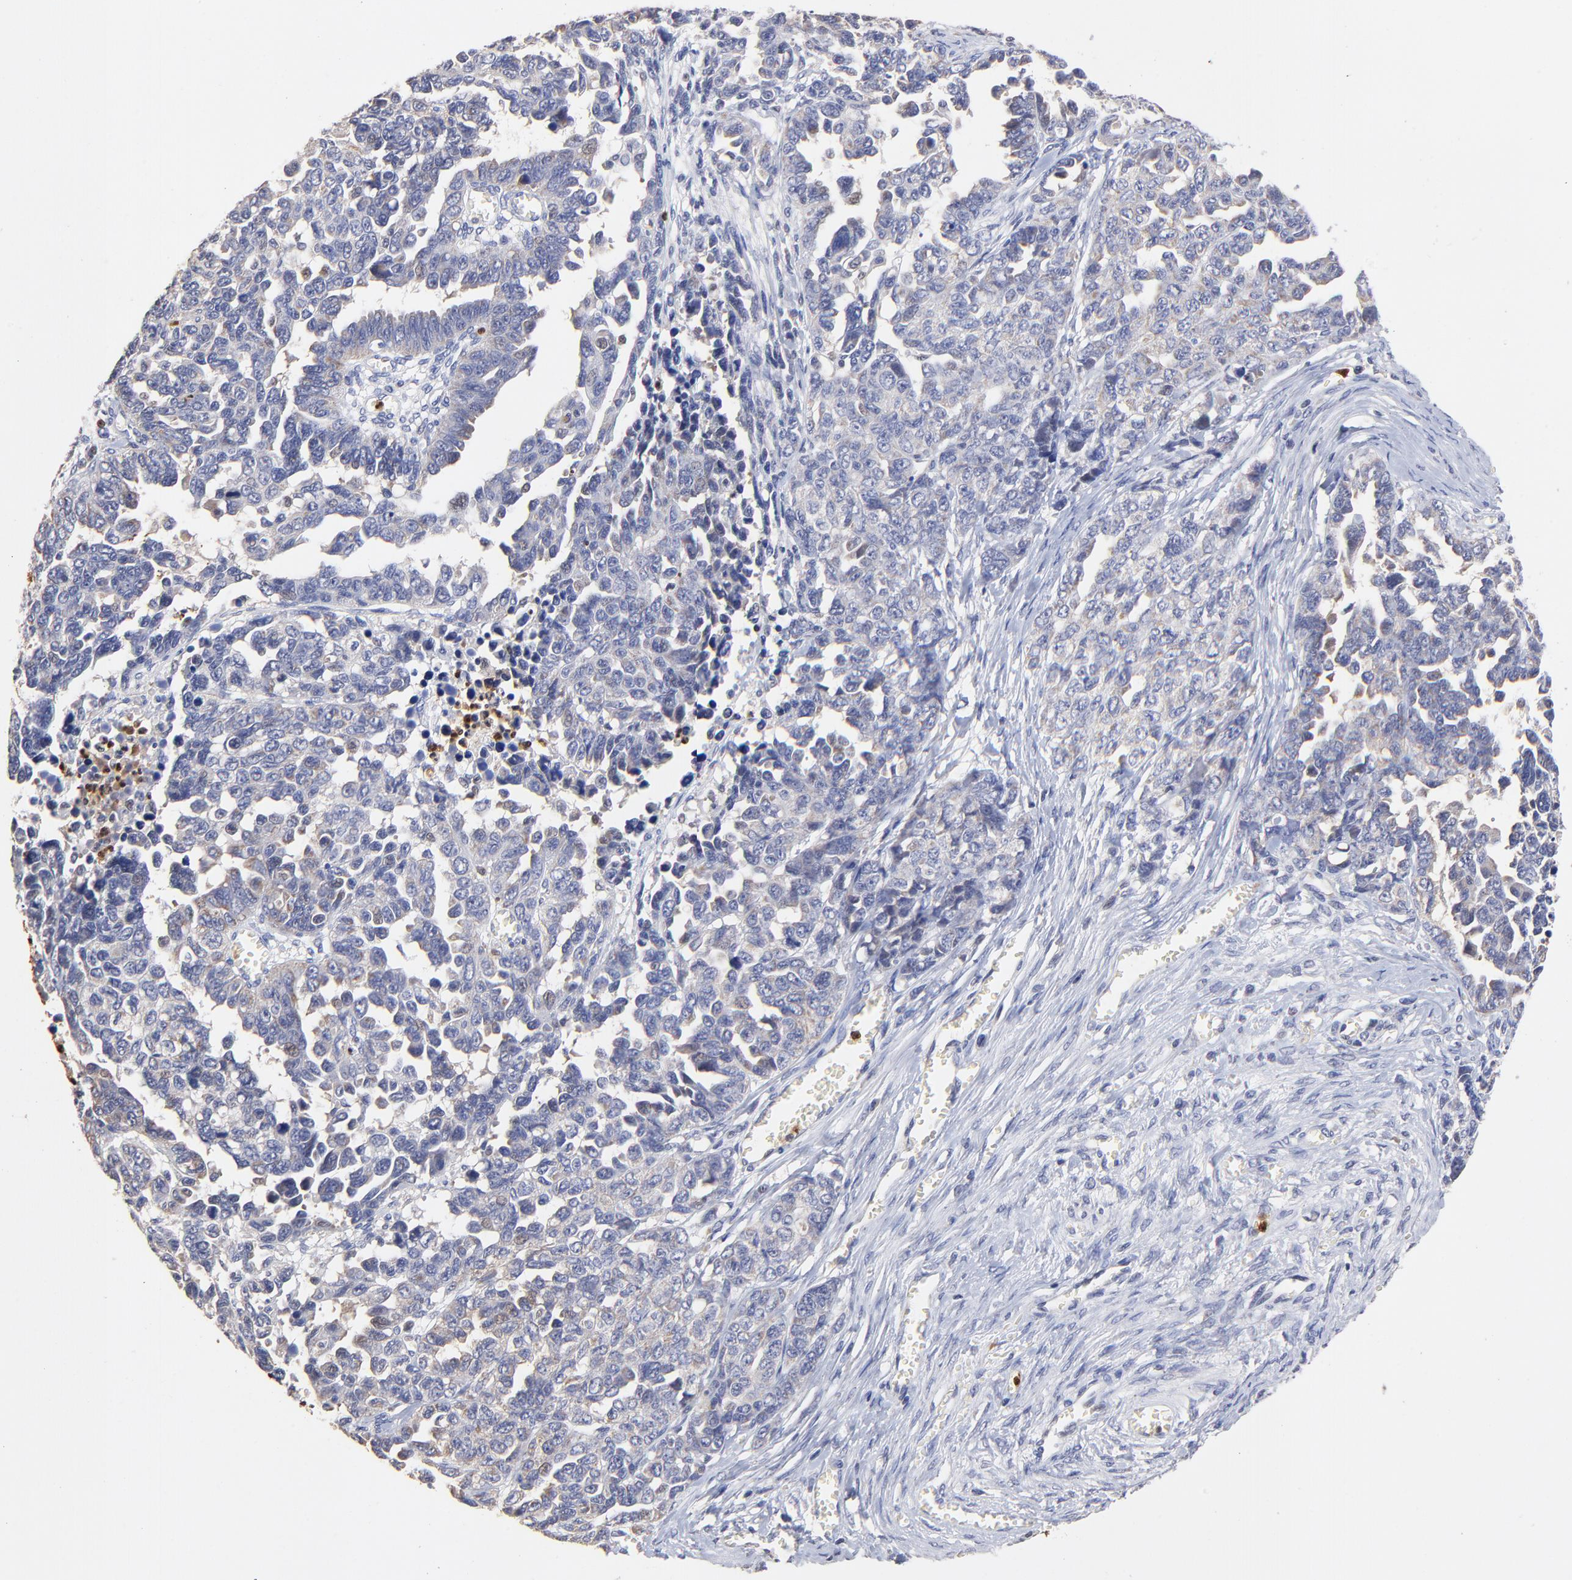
{"staining": {"intensity": "weak", "quantity": "<25%", "location": "cytoplasmic/membranous"}, "tissue": "ovarian cancer", "cell_type": "Tumor cells", "image_type": "cancer", "snomed": [{"axis": "morphology", "description": "Cystadenocarcinoma, serous, NOS"}, {"axis": "topography", "description": "Ovary"}], "caption": "This photomicrograph is of ovarian cancer (serous cystadenocarcinoma) stained with immunohistochemistry (IHC) to label a protein in brown with the nuclei are counter-stained blue. There is no positivity in tumor cells.", "gene": "BBOF1", "patient": {"sex": "female", "age": 69}}